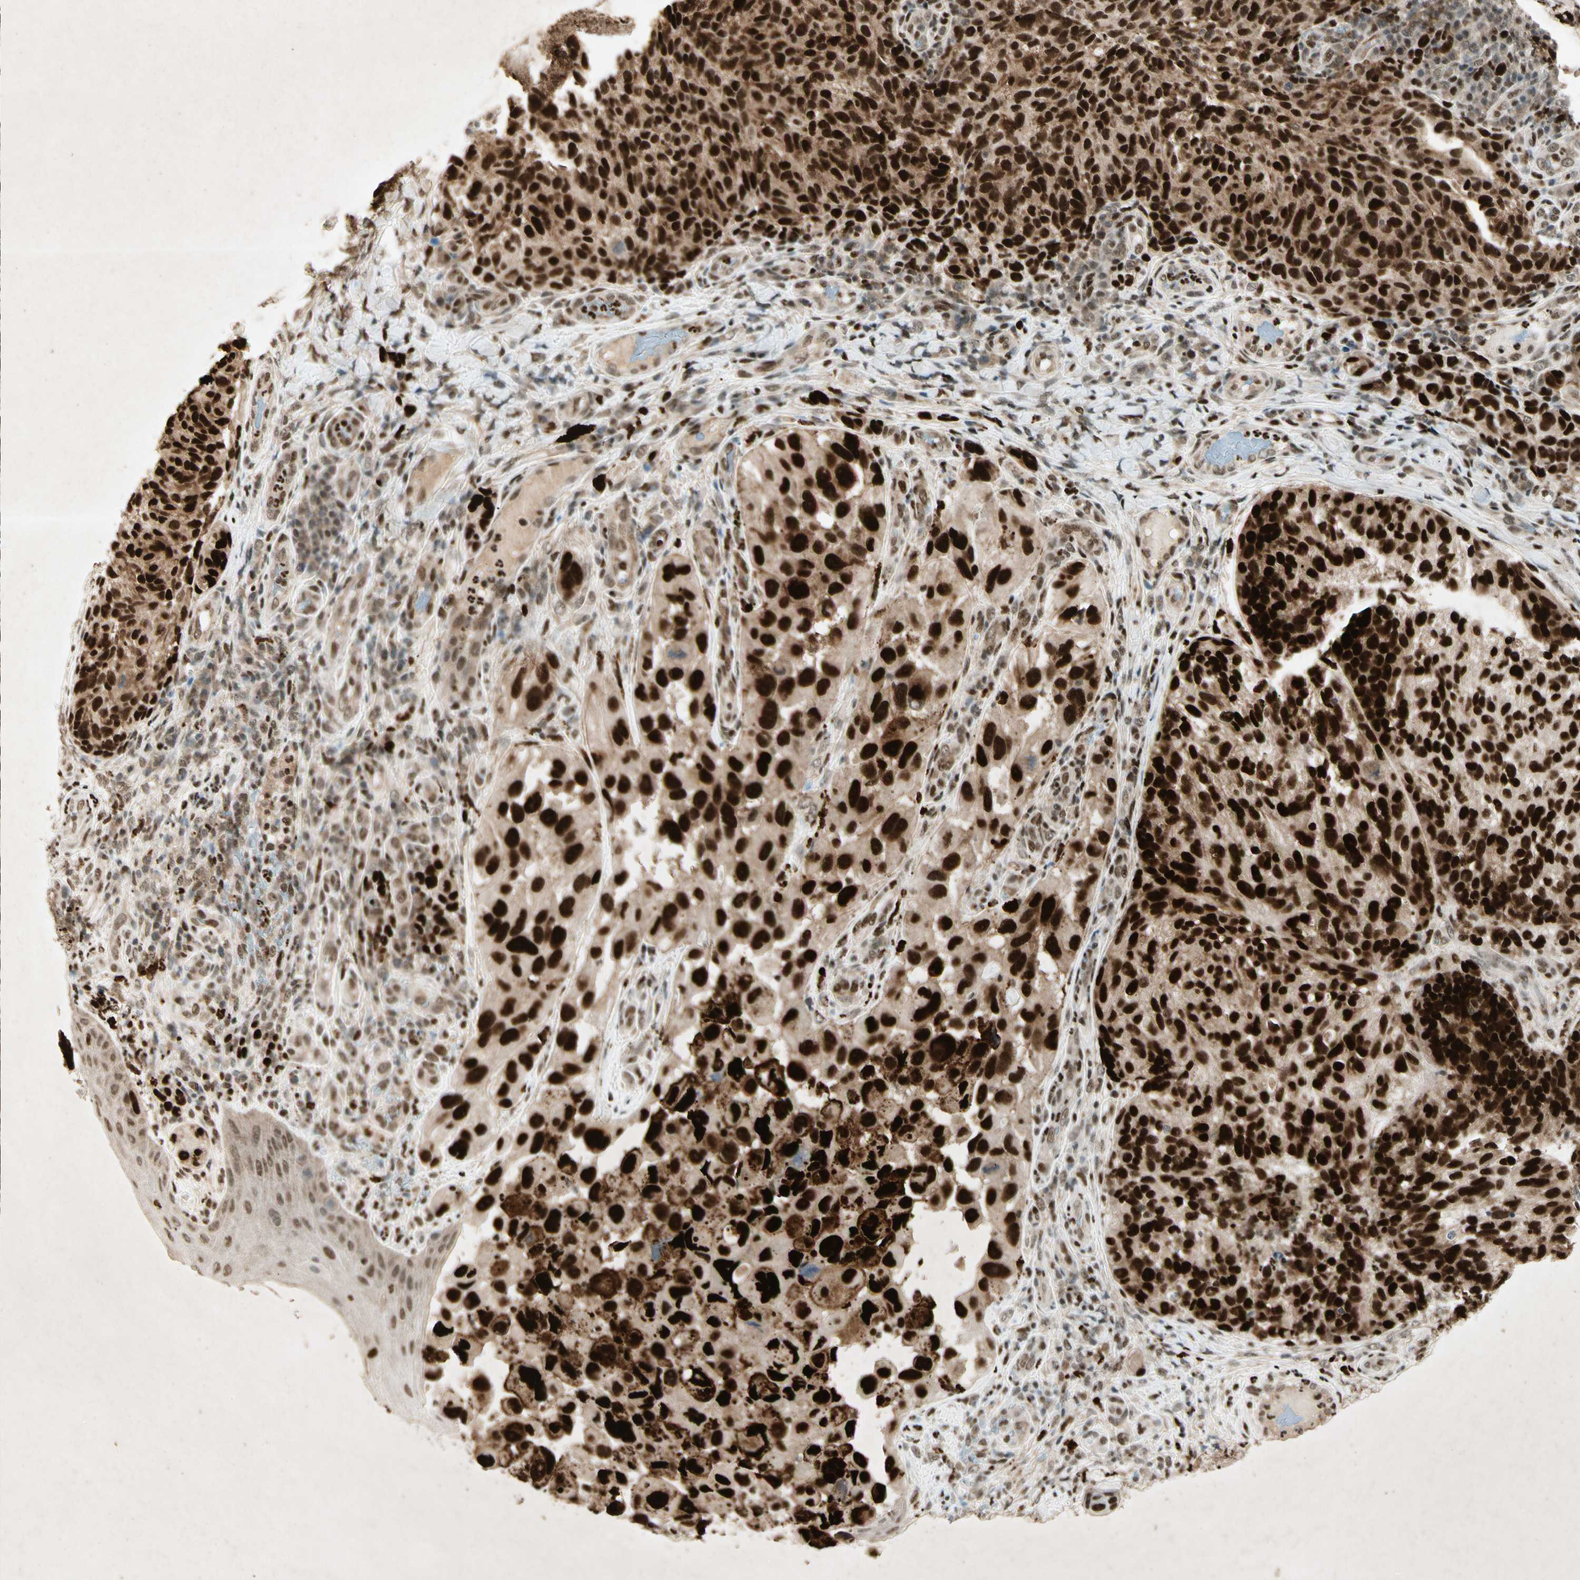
{"staining": {"intensity": "strong", "quantity": ">75%", "location": "nuclear"}, "tissue": "melanoma", "cell_type": "Tumor cells", "image_type": "cancer", "snomed": [{"axis": "morphology", "description": "Malignant melanoma, NOS"}, {"axis": "topography", "description": "Skin"}], "caption": "Protein expression analysis of melanoma exhibits strong nuclear positivity in about >75% of tumor cells.", "gene": "RNF43", "patient": {"sex": "female", "age": 73}}